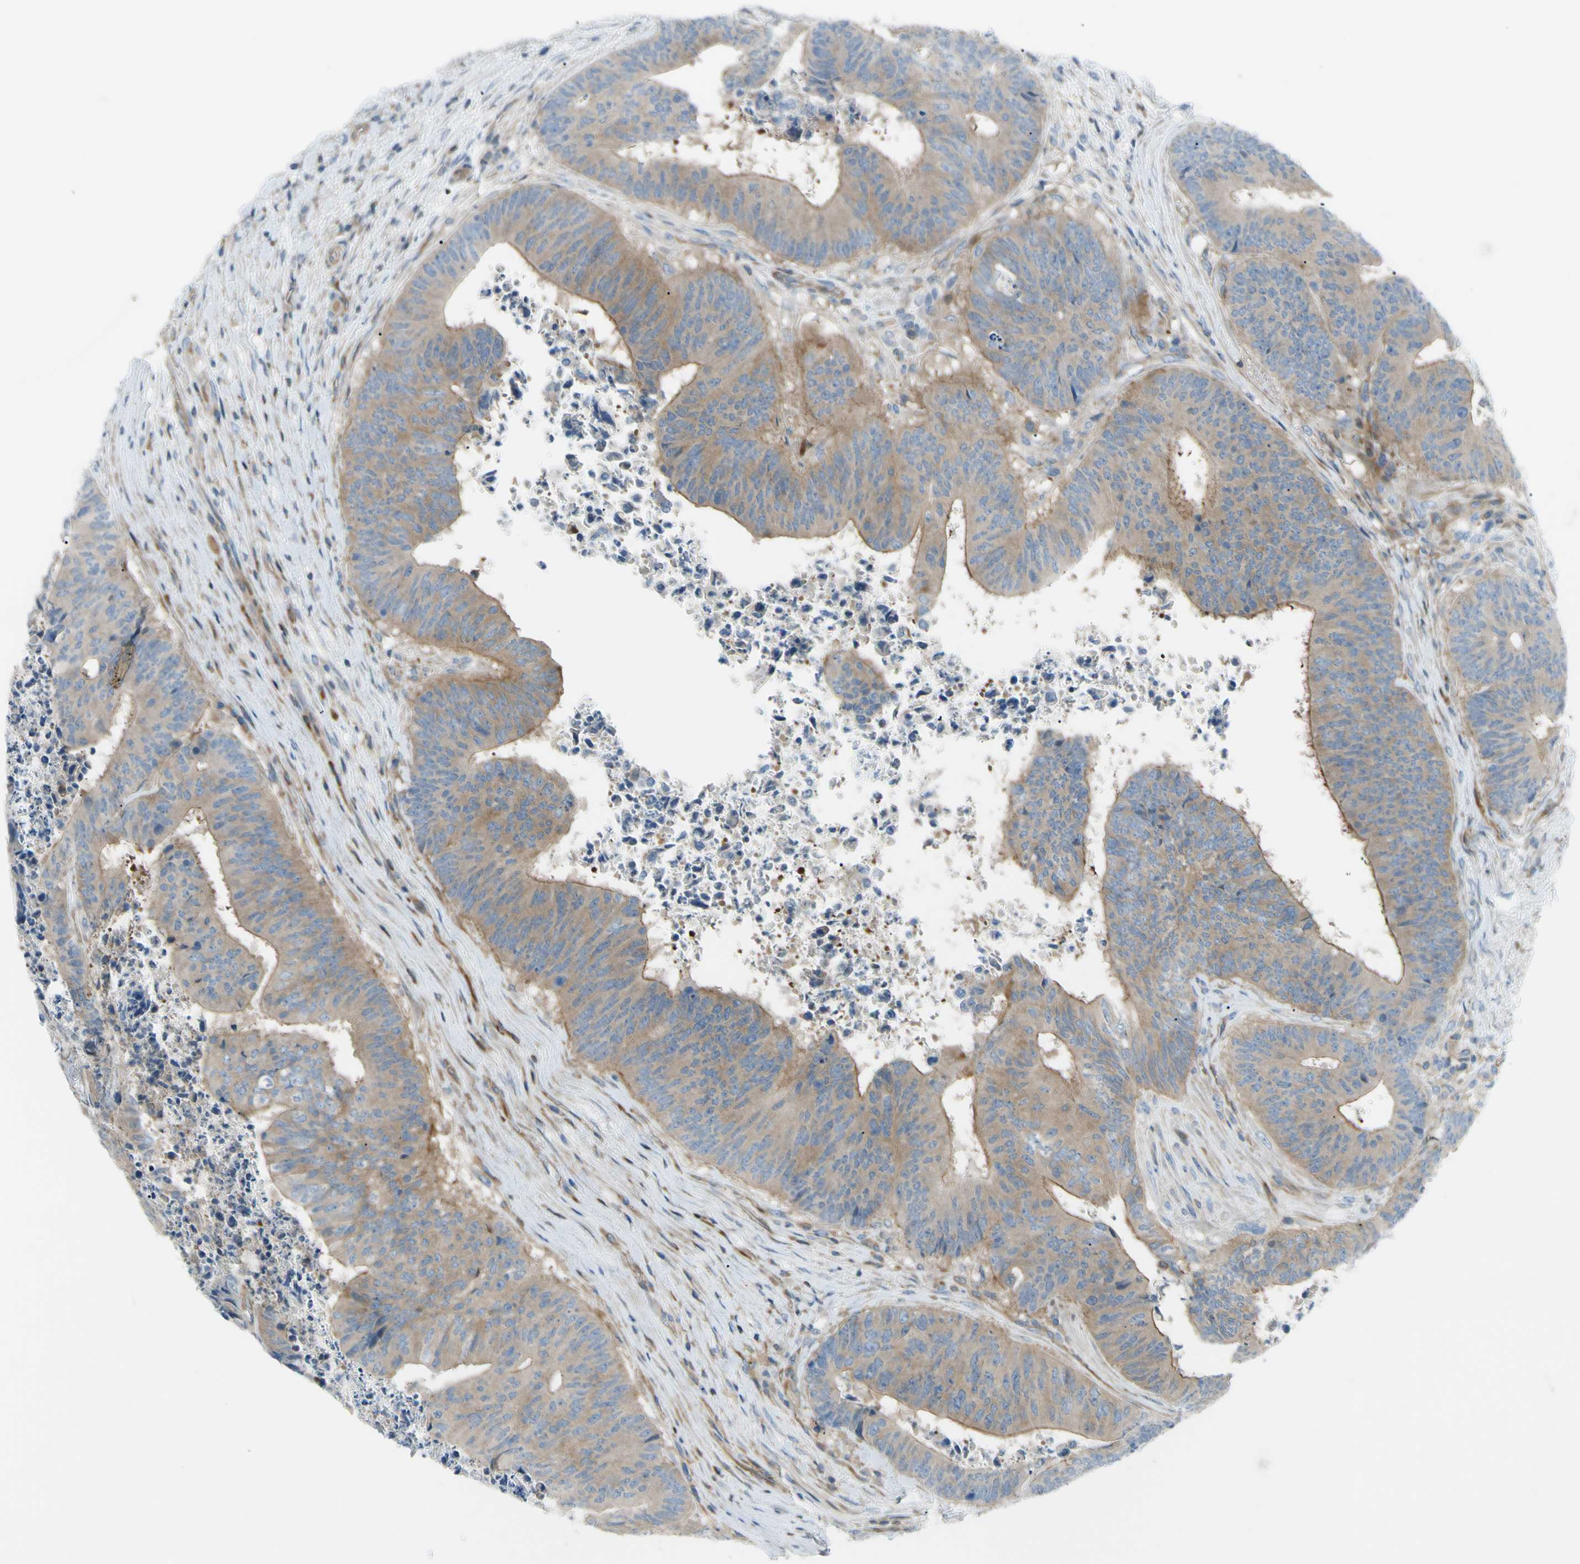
{"staining": {"intensity": "moderate", "quantity": ">75%", "location": "cytoplasmic/membranous"}, "tissue": "colorectal cancer", "cell_type": "Tumor cells", "image_type": "cancer", "snomed": [{"axis": "morphology", "description": "Adenocarcinoma, NOS"}, {"axis": "topography", "description": "Rectum"}], "caption": "Tumor cells demonstrate medium levels of moderate cytoplasmic/membranous positivity in approximately >75% of cells in colorectal cancer (adenocarcinoma).", "gene": "PAK2", "patient": {"sex": "male", "age": 72}}